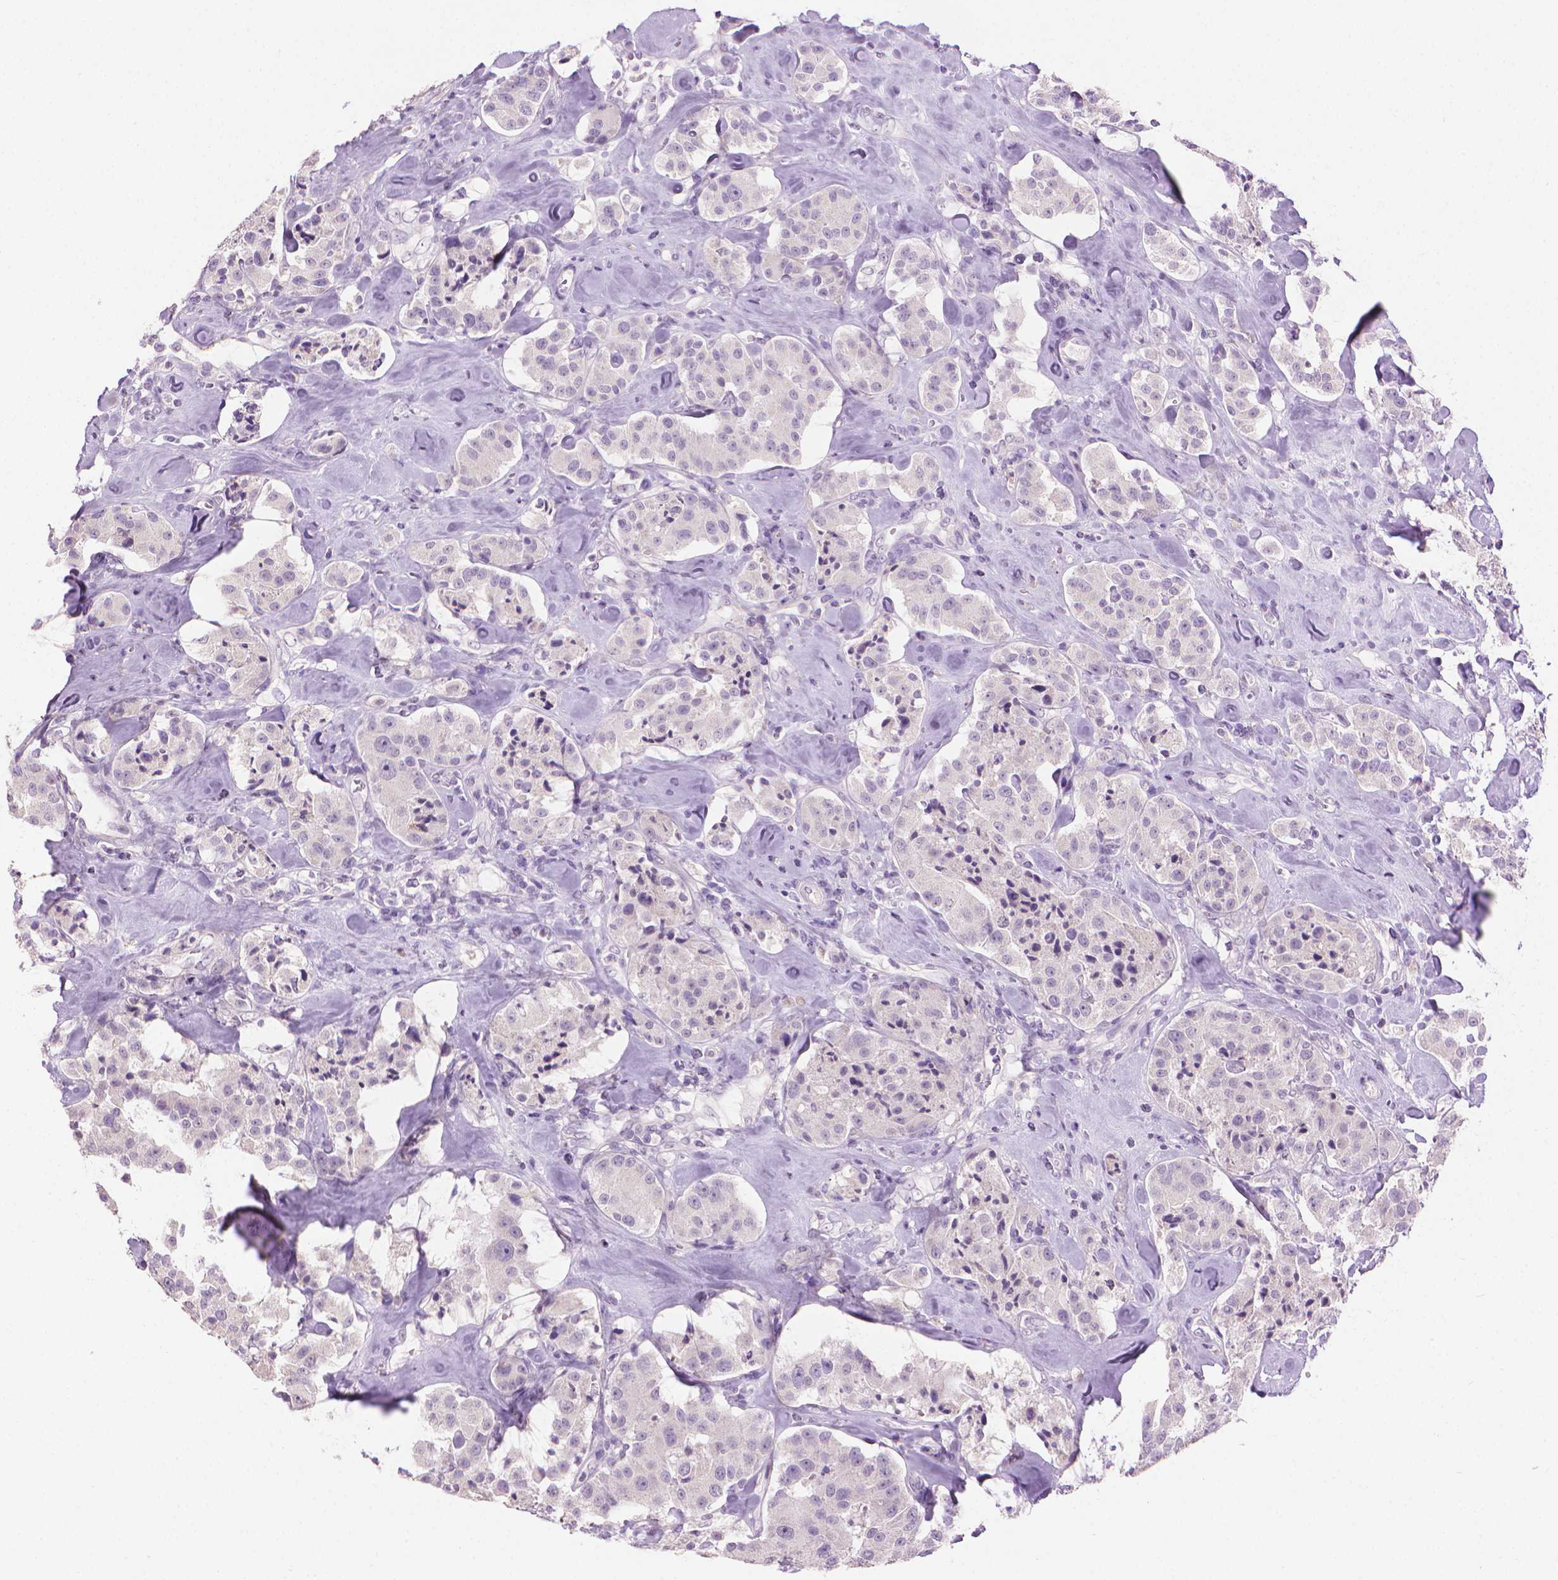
{"staining": {"intensity": "negative", "quantity": "none", "location": "none"}, "tissue": "carcinoid", "cell_type": "Tumor cells", "image_type": "cancer", "snomed": [{"axis": "morphology", "description": "Carcinoid, malignant, NOS"}, {"axis": "topography", "description": "Pancreas"}], "caption": "High power microscopy image of an immunohistochemistry (IHC) micrograph of carcinoid, revealing no significant staining in tumor cells.", "gene": "MLANA", "patient": {"sex": "male", "age": 41}}